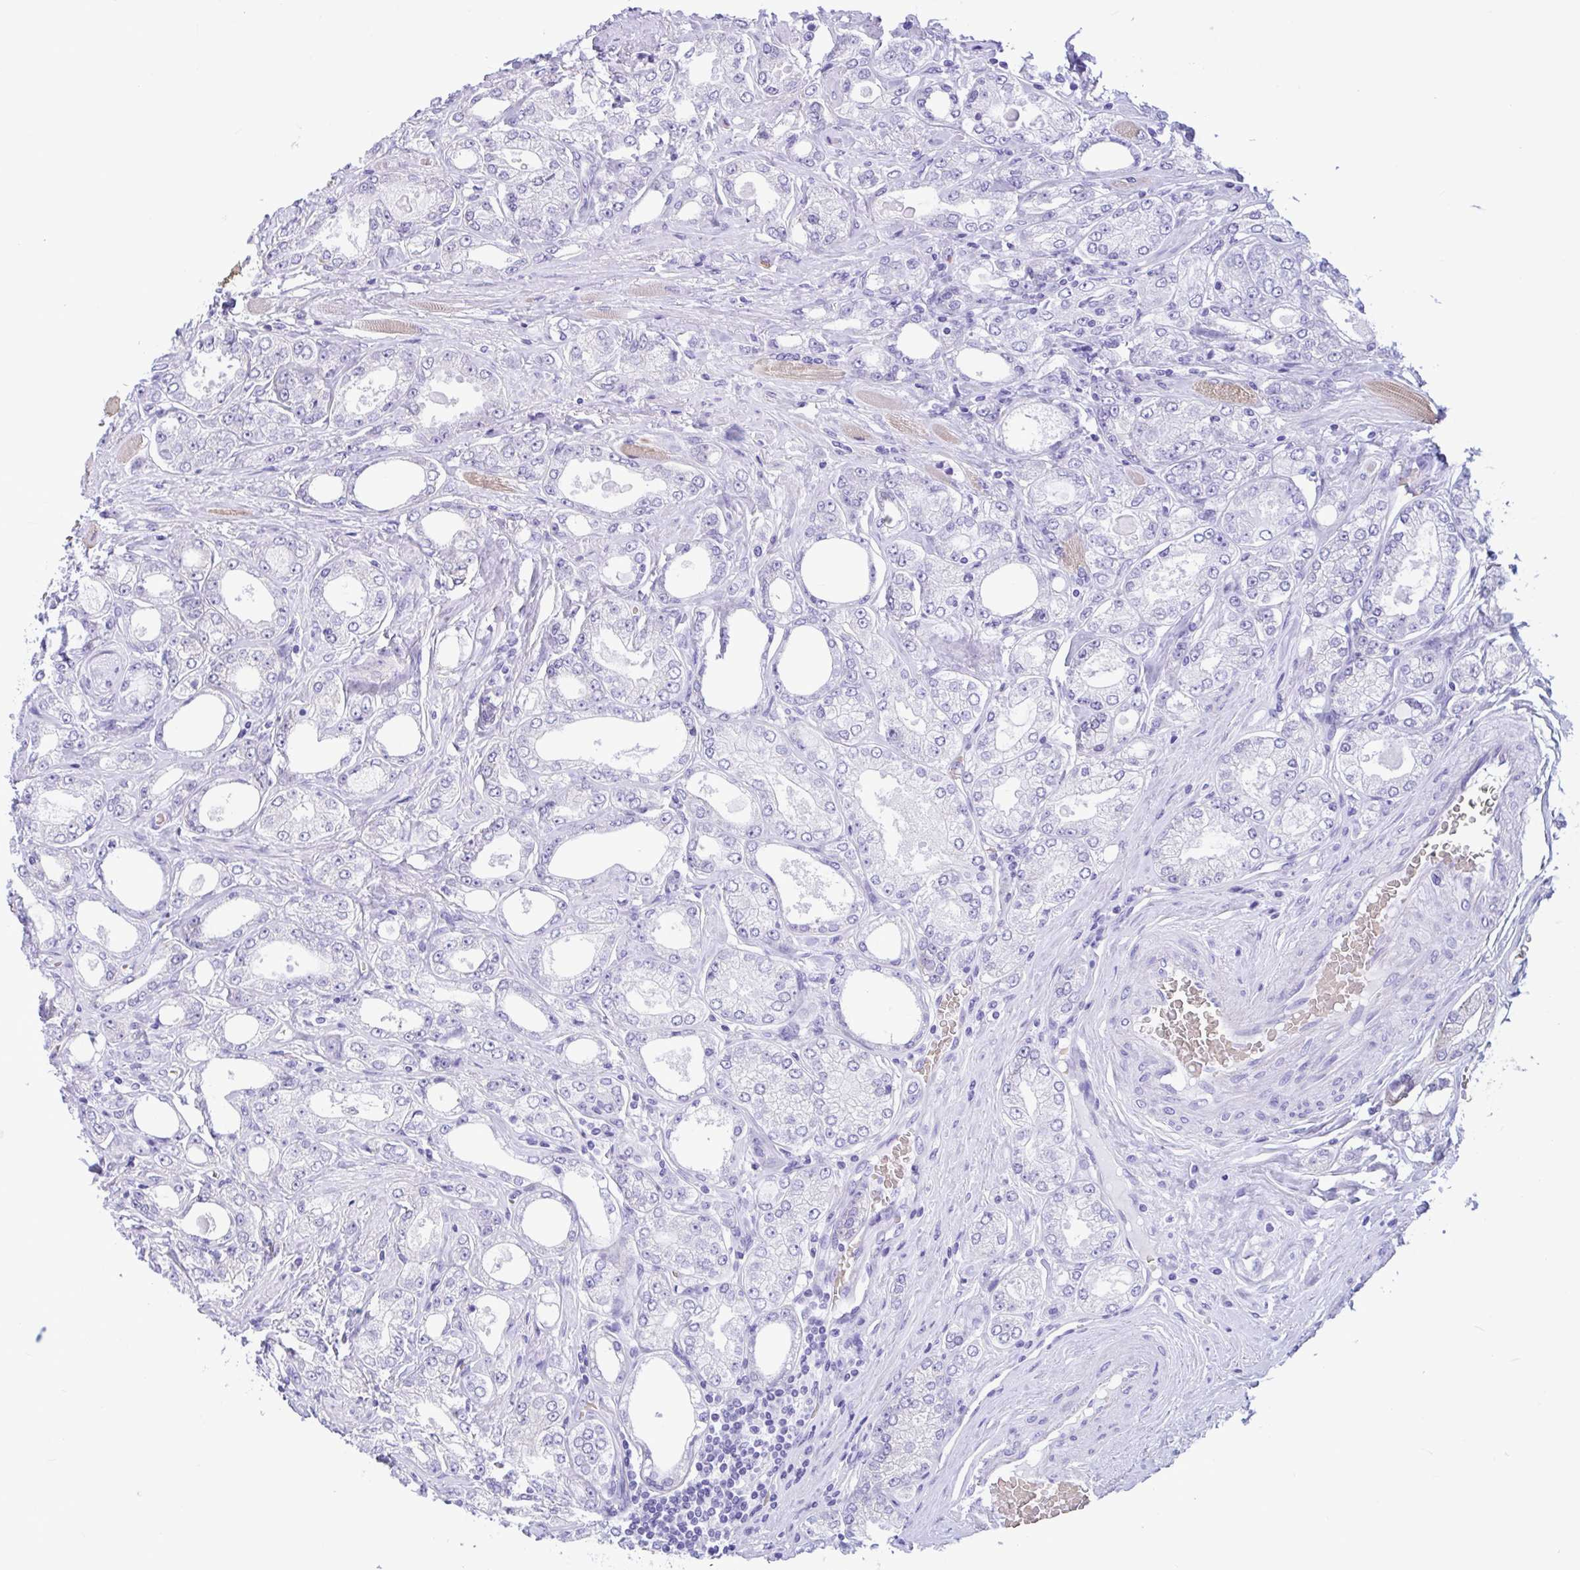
{"staining": {"intensity": "negative", "quantity": "none", "location": "none"}, "tissue": "prostate cancer", "cell_type": "Tumor cells", "image_type": "cancer", "snomed": [{"axis": "morphology", "description": "Adenocarcinoma, High grade"}, {"axis": "topography", "description": "Prostate"}], "caption": "A micrograph of prostate cancer stained for a protein reveals no brown staining in tumor cells. (Stains: DAB (3,3'-diaminobenzidine) IHC with hematoxylin counter stain, Microscopy: brightfield microscopy at high magnification).", "gene": "TMEM79", "patient": {"sex": "male", "age": 68}}